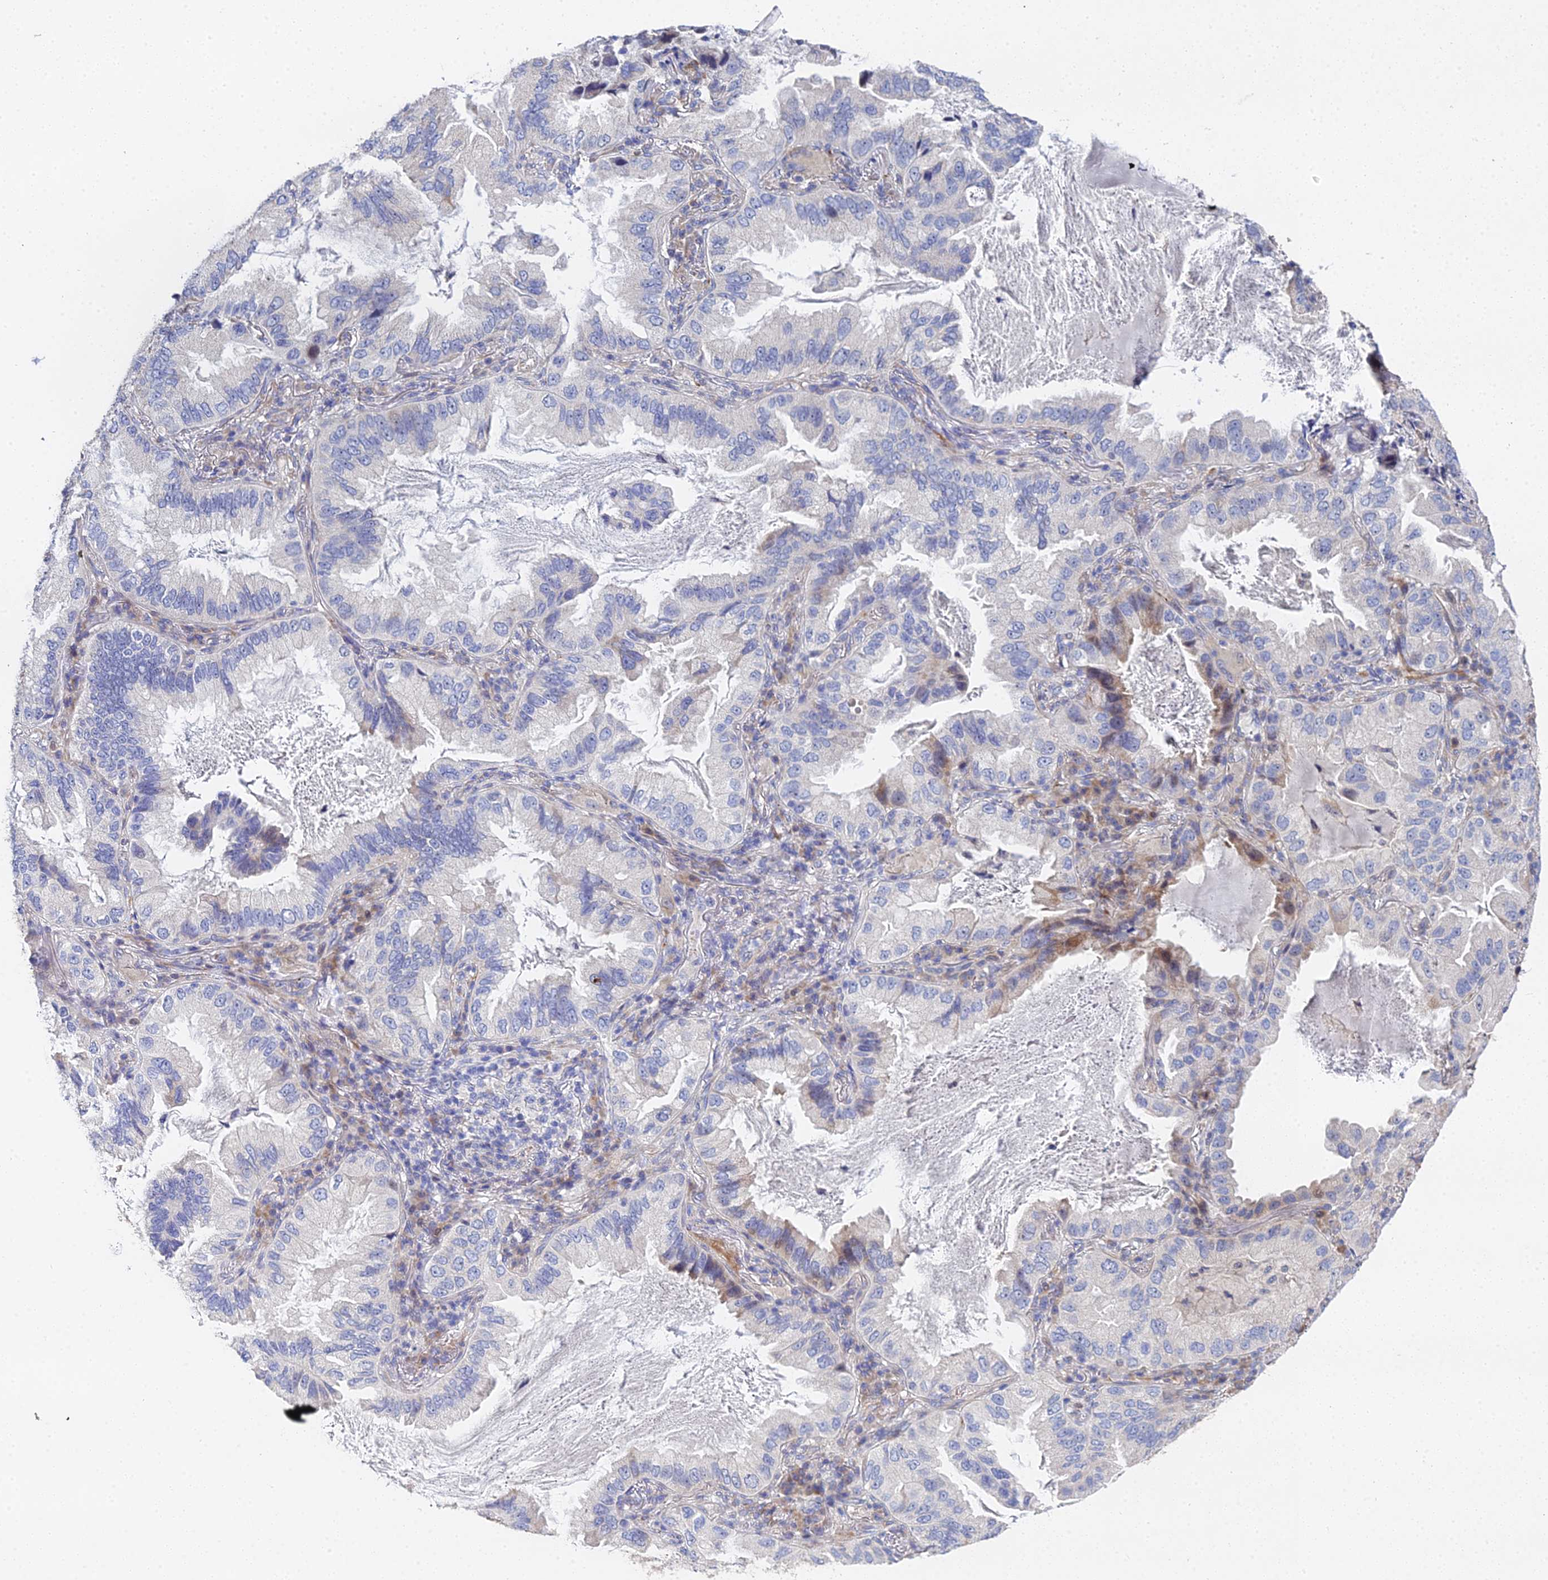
{"staining": {"intensity": "moderate", "quantity": "<25%", "location": "cytoplasmic/membranous"}, "tissue": "lung cancer", "cell_type": "Tumor cells", "image_type": "cancer", "snomed": [{"axis": "morphology", "description": "Adenocarcinoma, NOS"}, {"axis": "topography", "description": "Lung"}], "caption": "Lung cancer stained with a brown dye shows moderate cytoplasmic/membranous positive expression in about <25% of tumor cells.", "gene": "ENSG00000268674", "patient": {"sex": "female", "age": 69}}